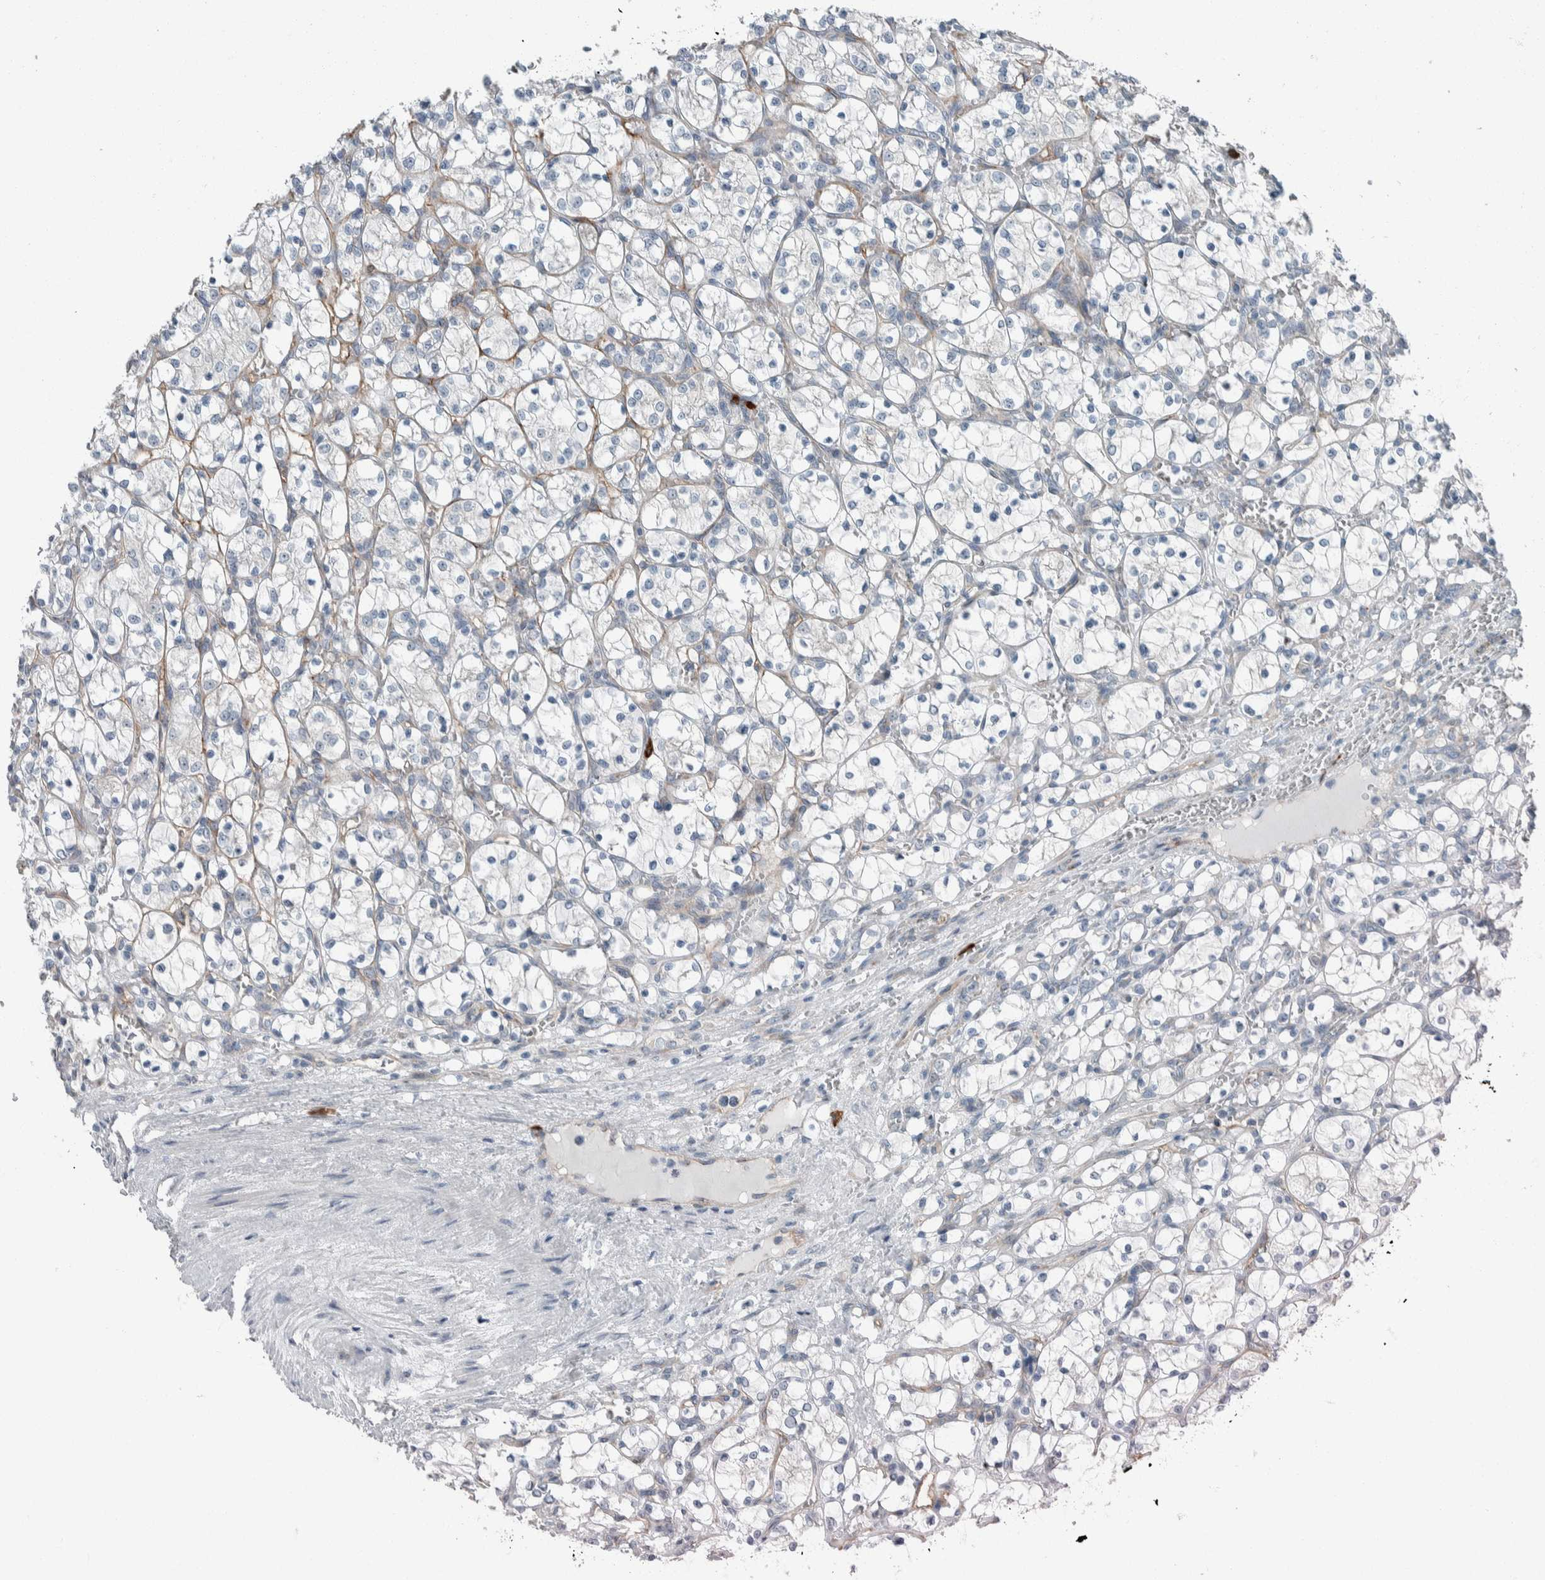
{"staining": {"intensity": "negative", "quantity": "none", "location": "none"}, "tissue": "renal cancer", "cell_type": "Tumor cells", "image_type": "cancer", "snomed": [{"axis": "morphology", "description": "Adenocarcinoma, NOS"}, {"axis": "topography", "description": "Kidney"}], "caption": "Immunohistochemistry histopathology image of renal cancer (adenocarcinoma) stained for a protein (brown), which demonstrates no expression in tumor cells.", "gene": "USP25", "patient": {"sex": "female", "age": 69}}